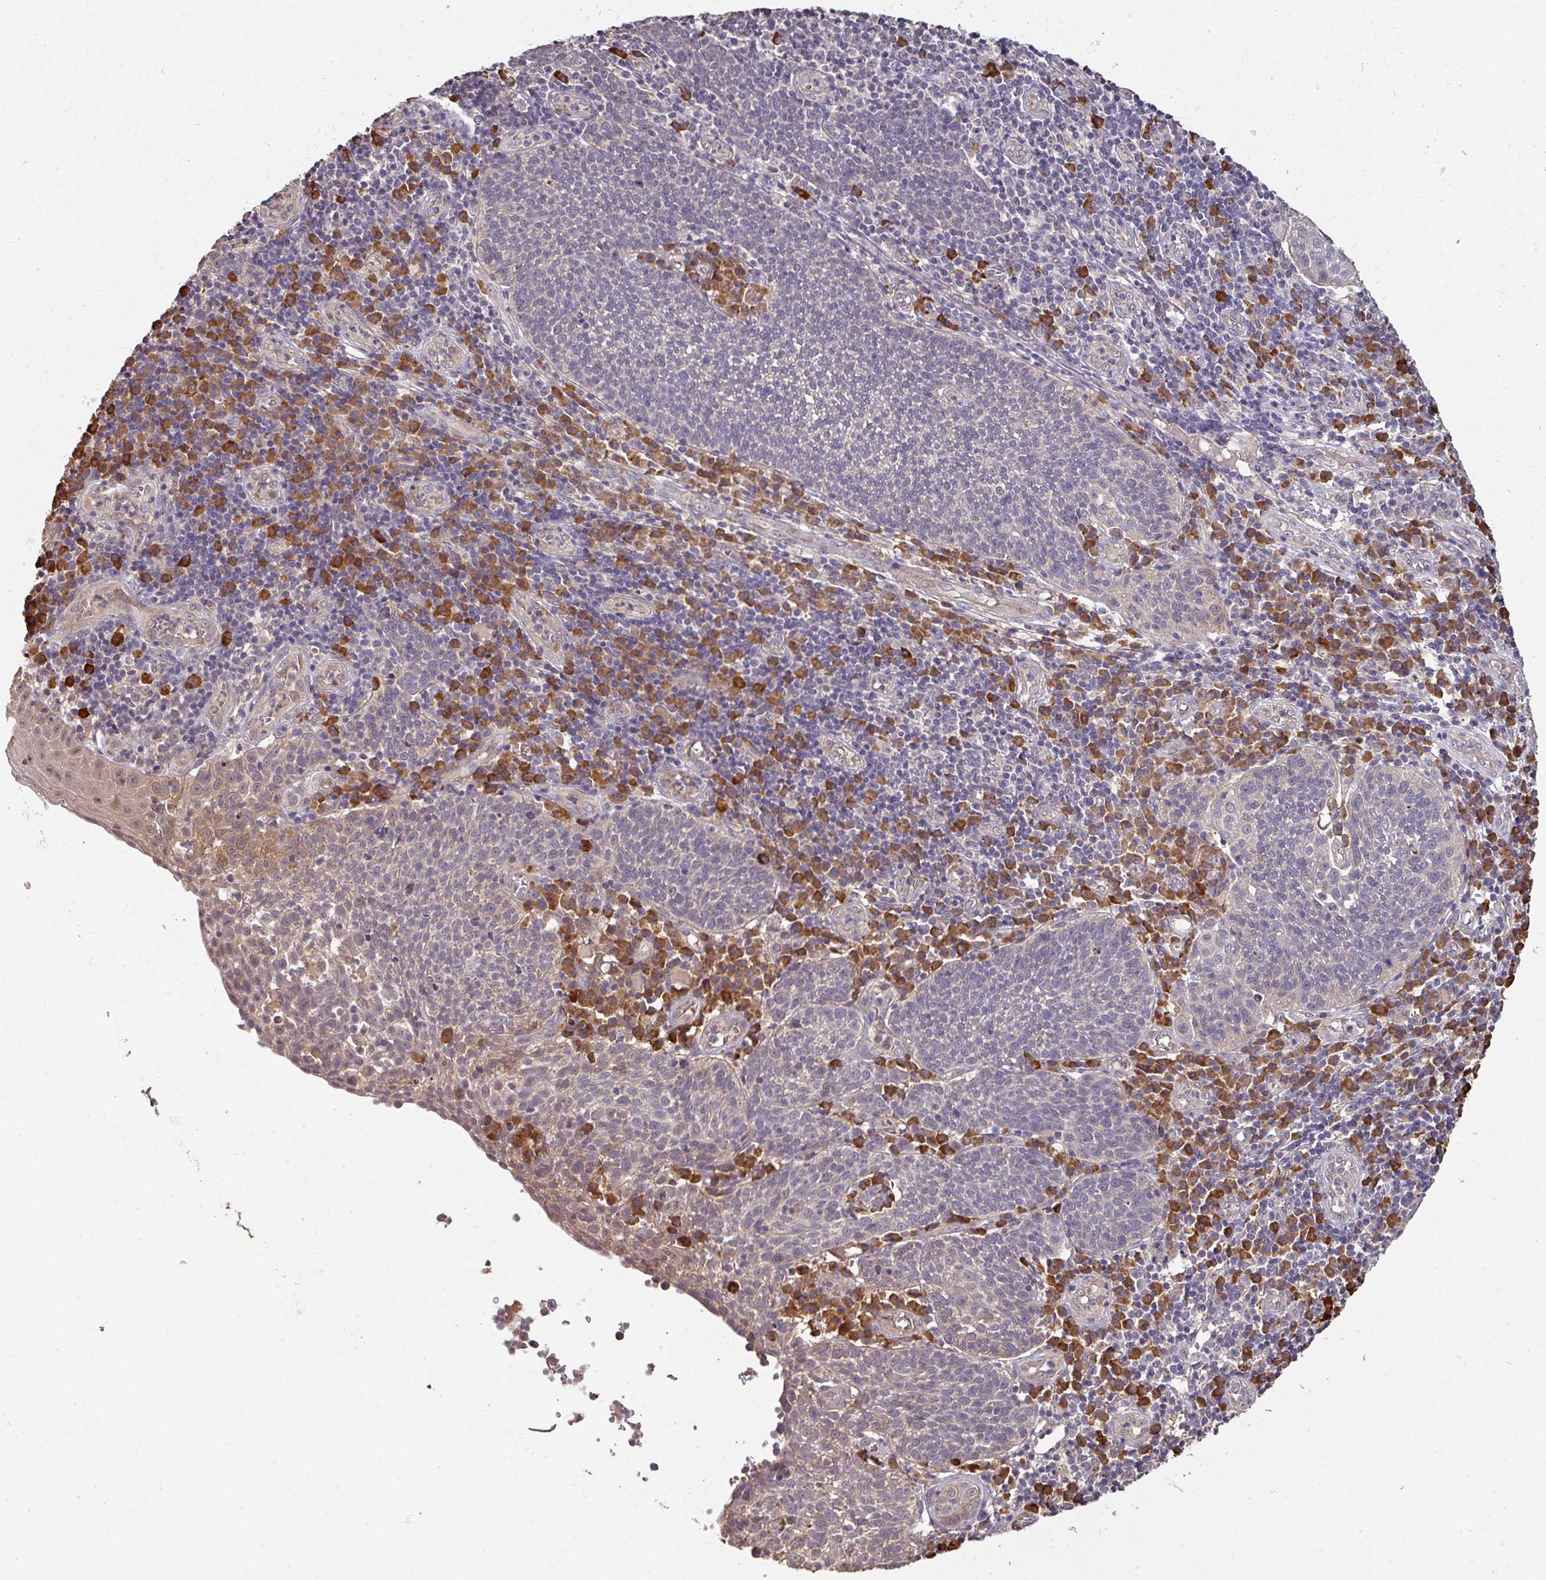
{"staining": {"intensity": "negative", "quantity": "none", "location": "none"}, "tissue": "cervical cancer", "cell_type": "Tumor cells", "image_type": "cancer", "snomed": [{"axis": "morphology", "description": "Squamous cell carcinoma, NOS"}, {"axis": "topography", "description": "Cervix"}], "caption": "Immunohistochemistry (IHC) micrograph of cervical squamous cell carcinoma stained for a protein (brown), which exhibits no expression in tumor cells.", "gene": "ACVR2B", "patient": {"sex": "female", "age": 34}}